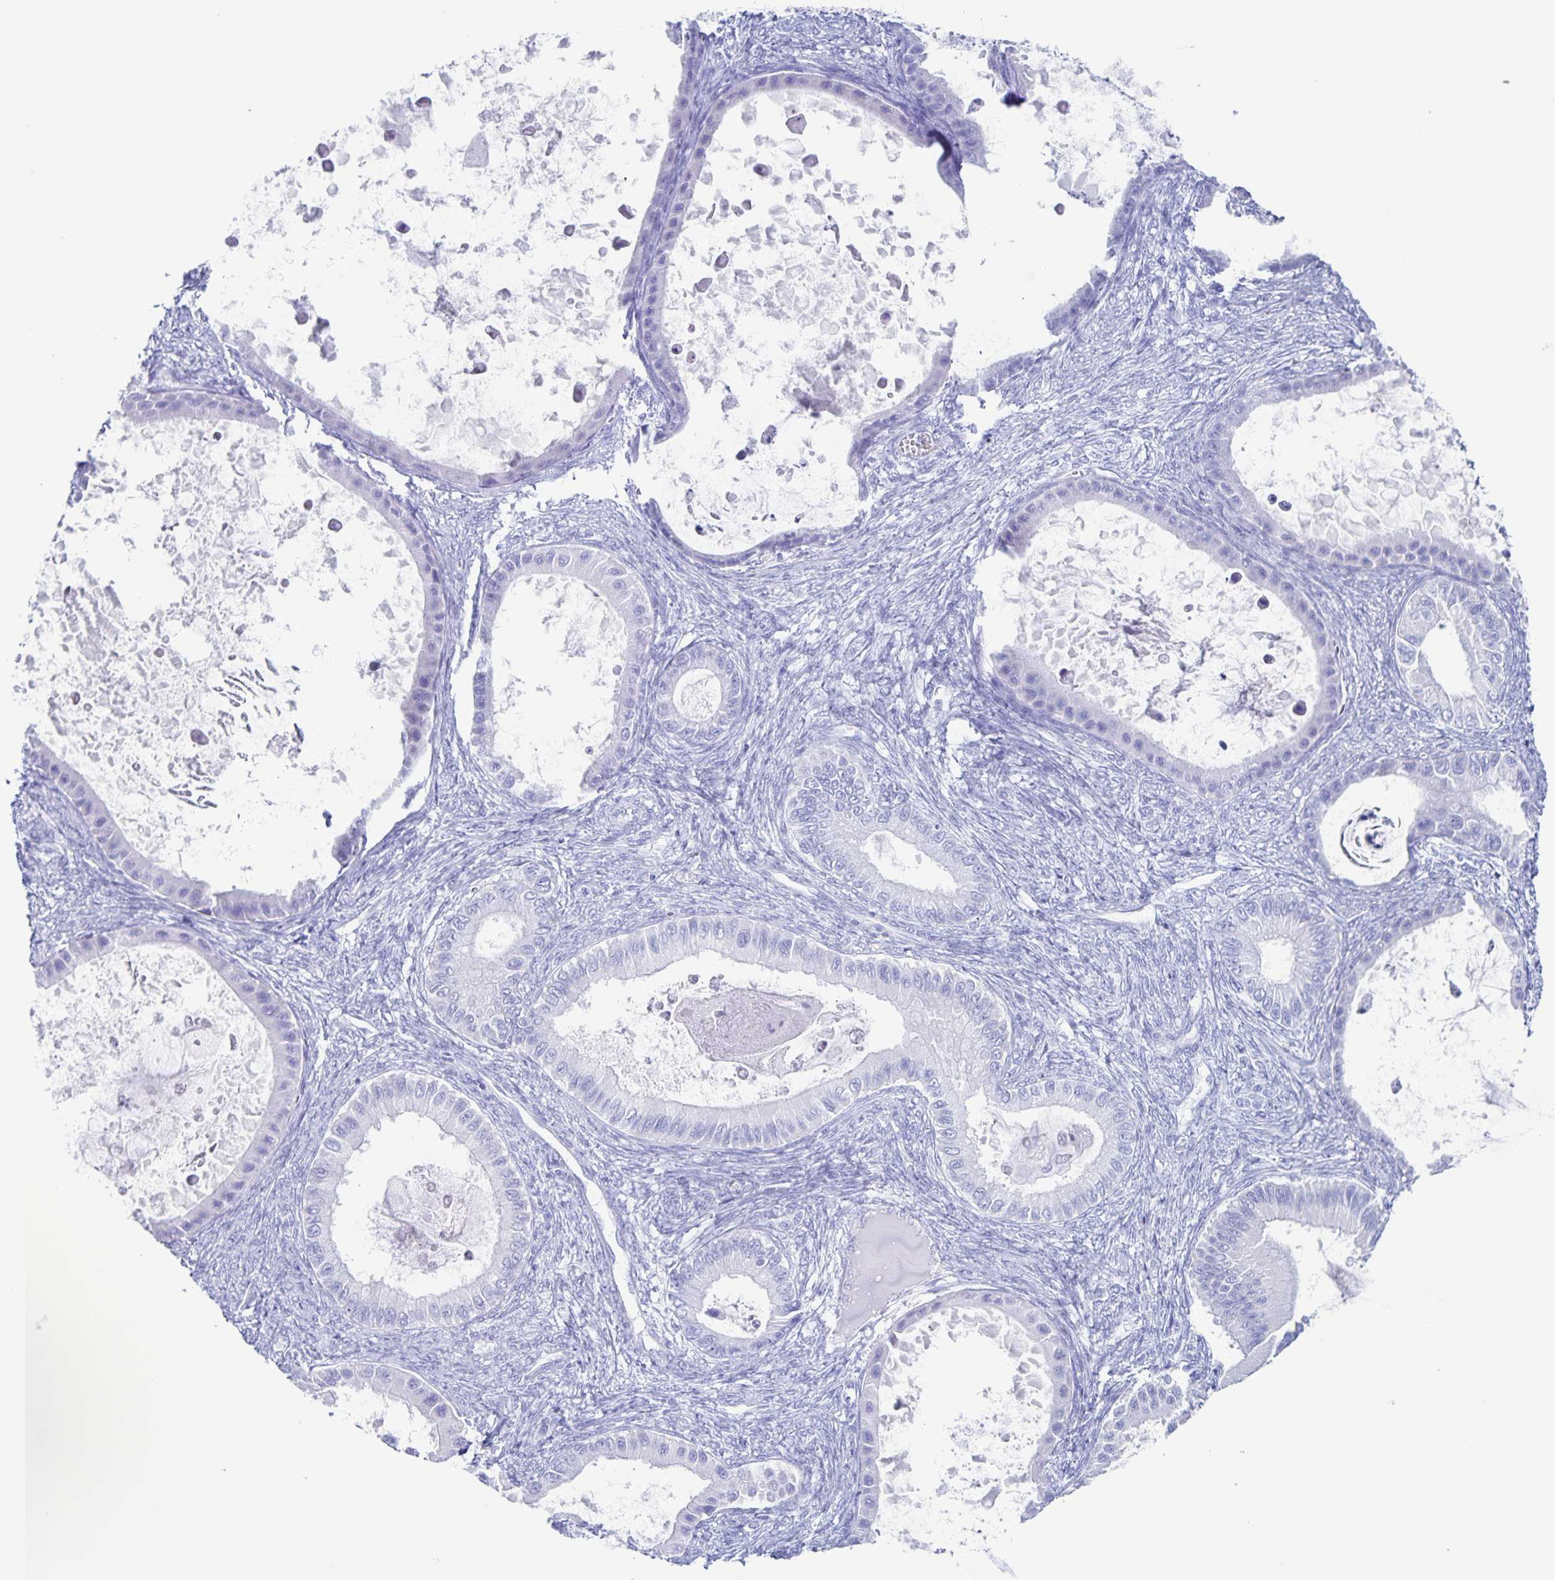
{"staining": {"intensity": "negative", "quantity": "none", "location": "none"}, "tissue": "ovarian cancer", "cell_type": "Tumor cells", "image_type": "cancer", "snomed": [{"axis": "morphology", "description": "Cystadenocarcinoma, mucinous, NOS"}, {"axis": "topography", "description": "Ovary"}], "caption": "A micrograph of ovarian cancer stained for a protein exhibits no brown staining in tumor cells. (Stains: DAB (3,3'-diaminobenzidine) IHC with hematoxylin counter stain, Microscopy: brightfield microscopy at high magnification).", "gene": "C12orf56", "patient": {"sex": "female", "age": 64}}